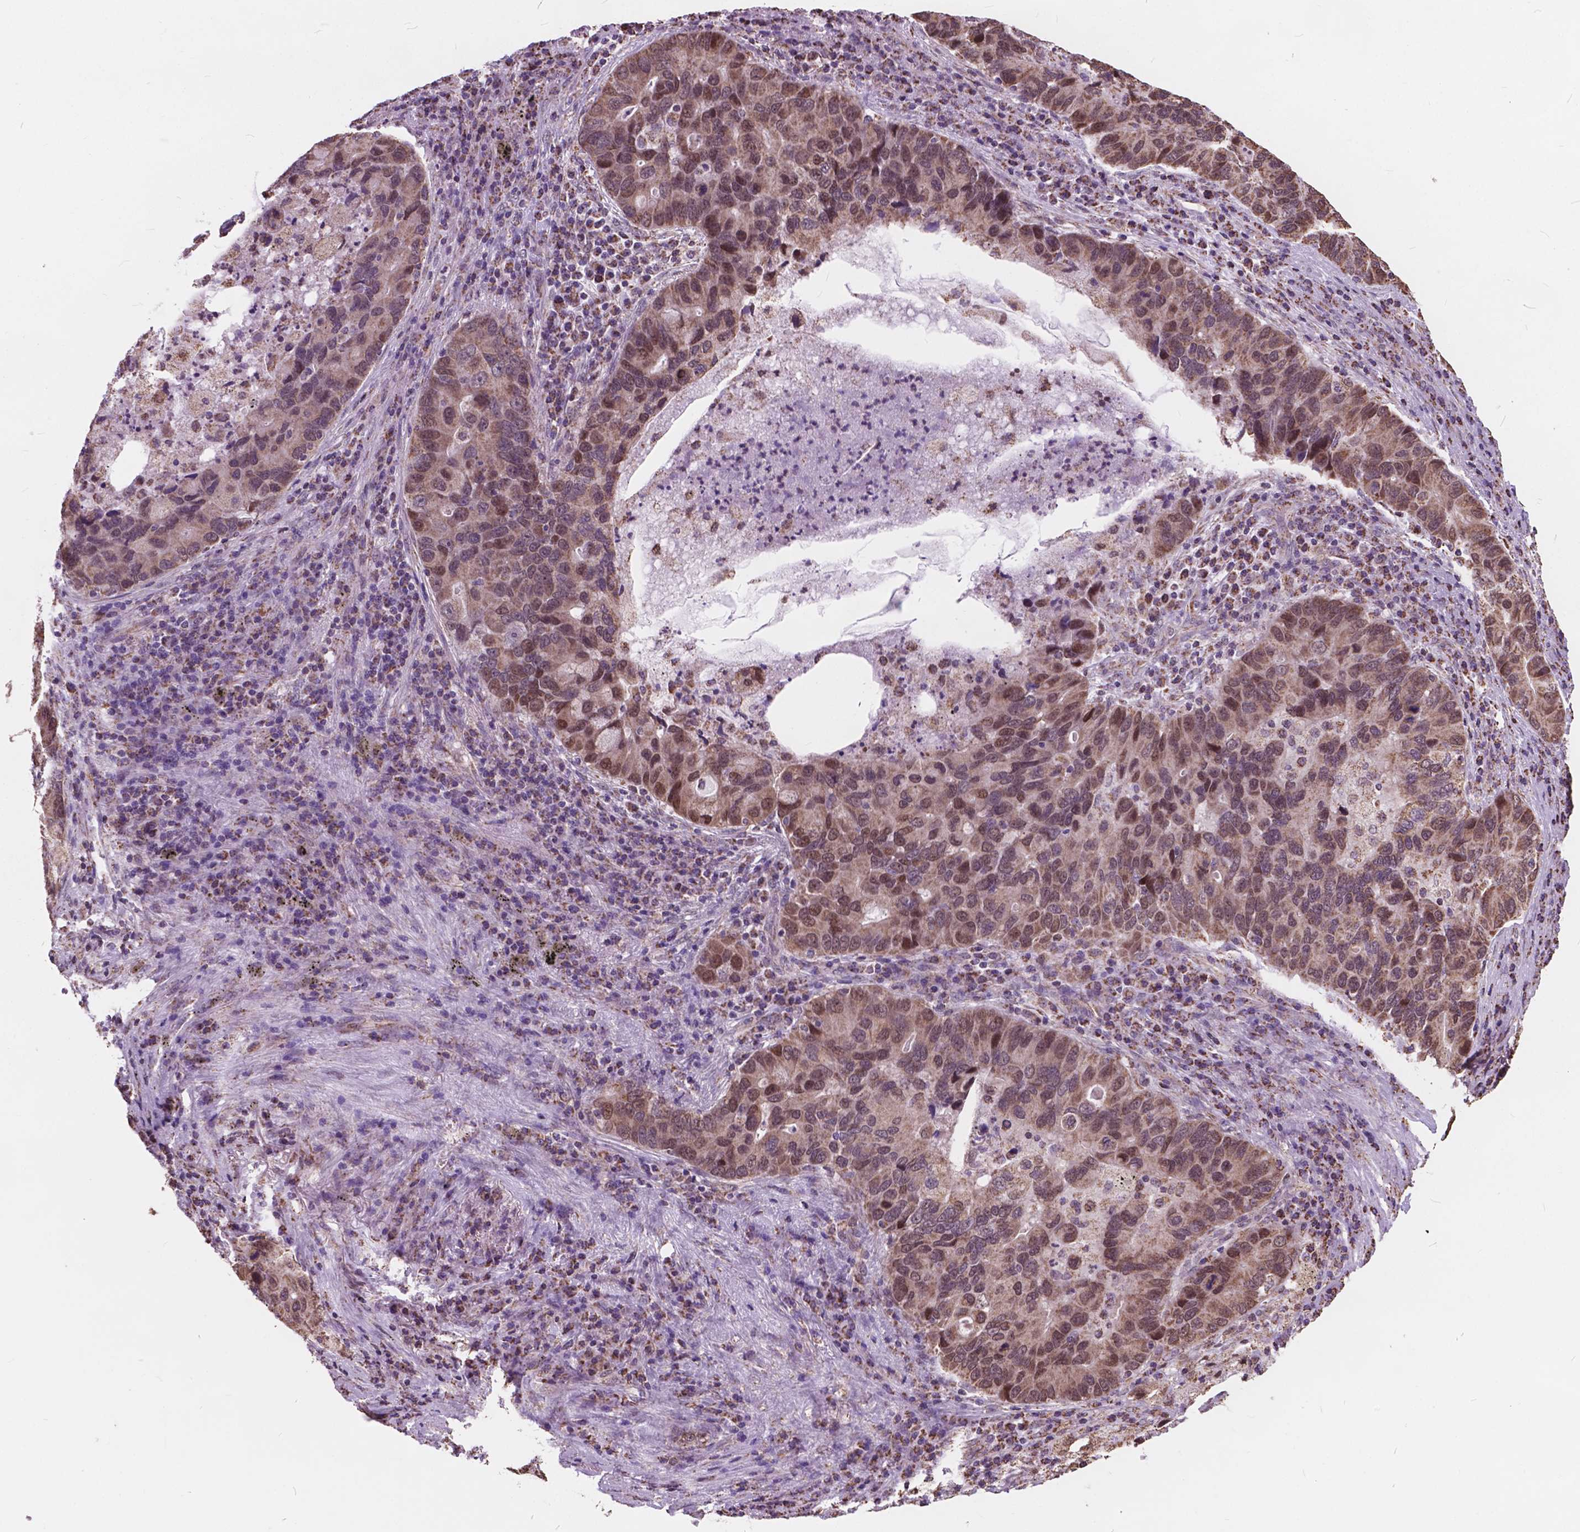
{"staining": {"intensity": "moderate", "quantity": ">75%", "location": "cytoplasmic/membranous,nuclear"}, "tissue": "lung cancer", "cell_type": "Tumor cells", "image_type": "cancer", "snomed": [{"axis": "morphology", "description": "Adenocarcinoma, NOS"}, {"axis": "morphology", "description": "Adenocarcinoma, metastatic, NOS"}, {"axis": "topography", "description": "Lymph node"}, {"axis": "topography", "description": "Lung"}], "caption": "This is a histology image of immunohistochemistry staining of lung metastatic adenocarcinoma, which shows moderate expression in the cytoplasmic/membranous and nuclear of tumor cells.", "gene": "SCOC", "patient": {"sex": "female", "age": 54}}